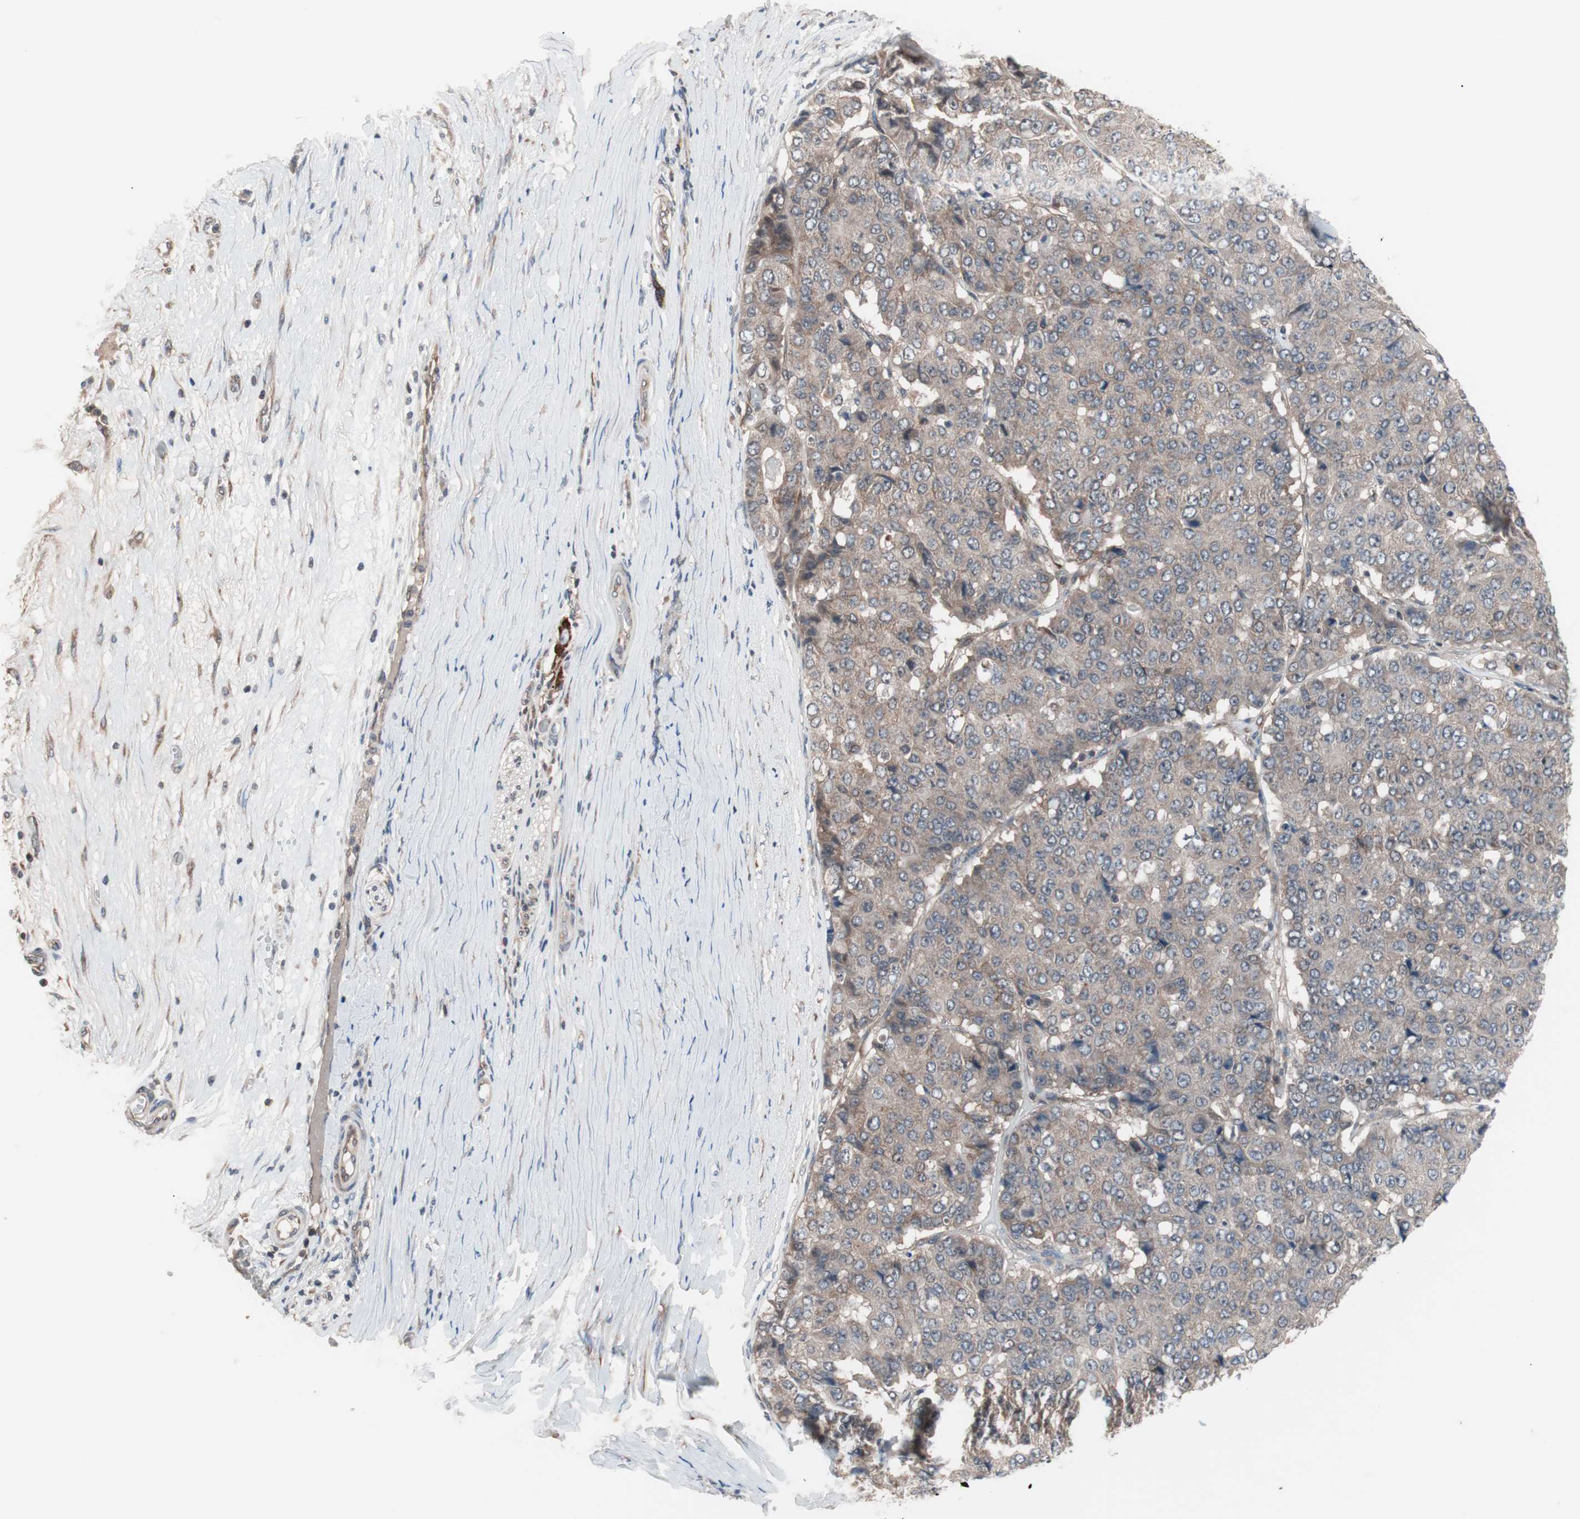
{"staining": {"intensity": "weak", "quantity": "<25%", "location": "cytoplasmic/membranous"}, "tissue": "pancreatic cancer", "cell_type": "Tumor cells", "image_type": "cancer", "snomed": [{"axis": "morphology", "description": "Adenocarcinoma, NOS"}, {"axis": "topography", "description": "Pancreas"}], "caption": "The image shows no significant positivity in tumor cells of pancreatic adenocarcinoma.", "gene": "IRS1", "patient": {"sex": "male", "age": 50}}